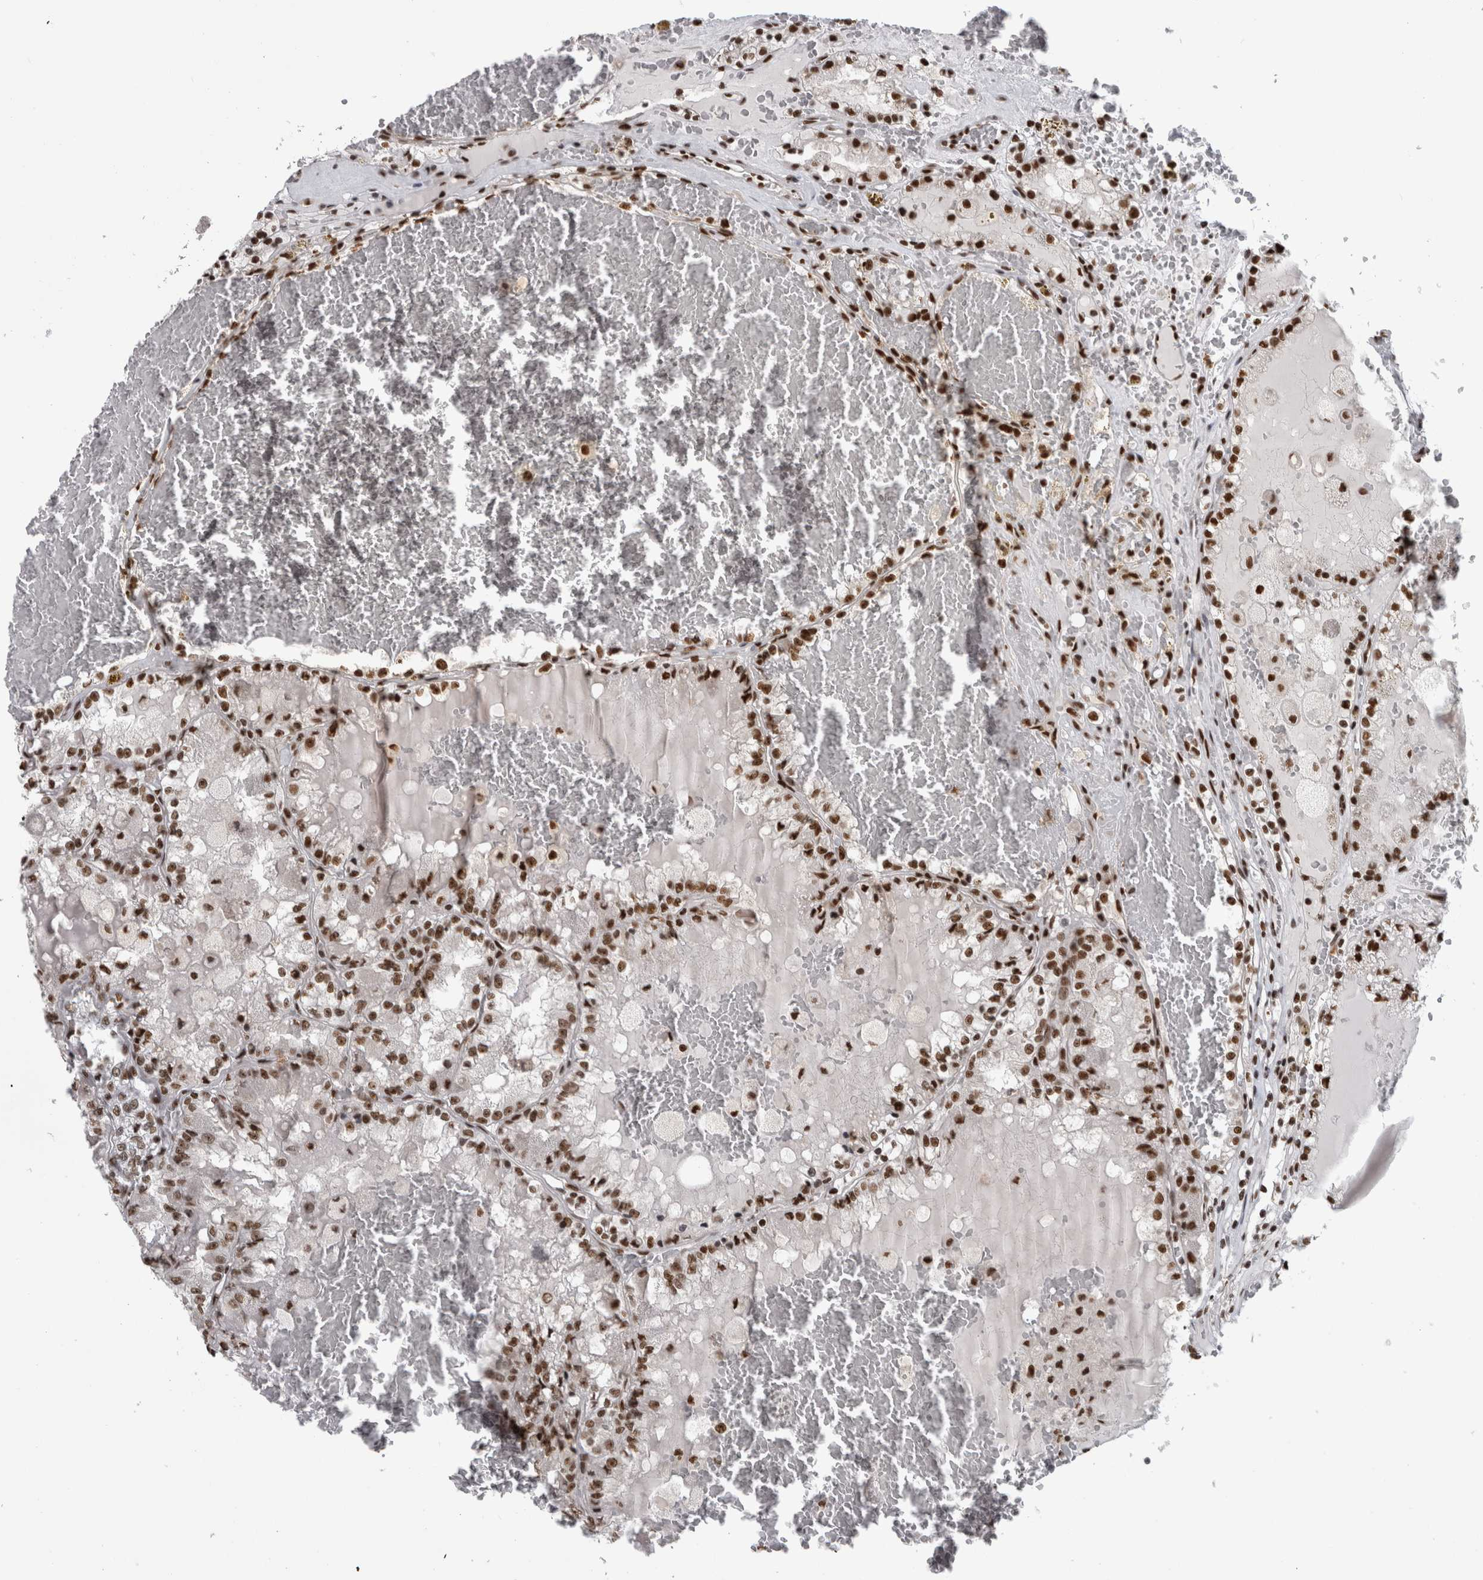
{"staining": {"intensity": "strong", "quantity": ">75%", "location": "nuclear"}, "tissue": "renal cancer", "cell_type": "Tumor cells", "image_type": "cancer", "snomed": [{"axis": "morphology", "description": "Adenocarcinoma, NOS"}, {"axis": "topography", "description": "Kidney"}], "caption": "This image displays immunohistochemistry staining of human renal cancer, with high strong nuclear staining in about >75% of tumor cells.", "gene": "ZSCAN2", "patient": {"sex": "female", "age": 56}}